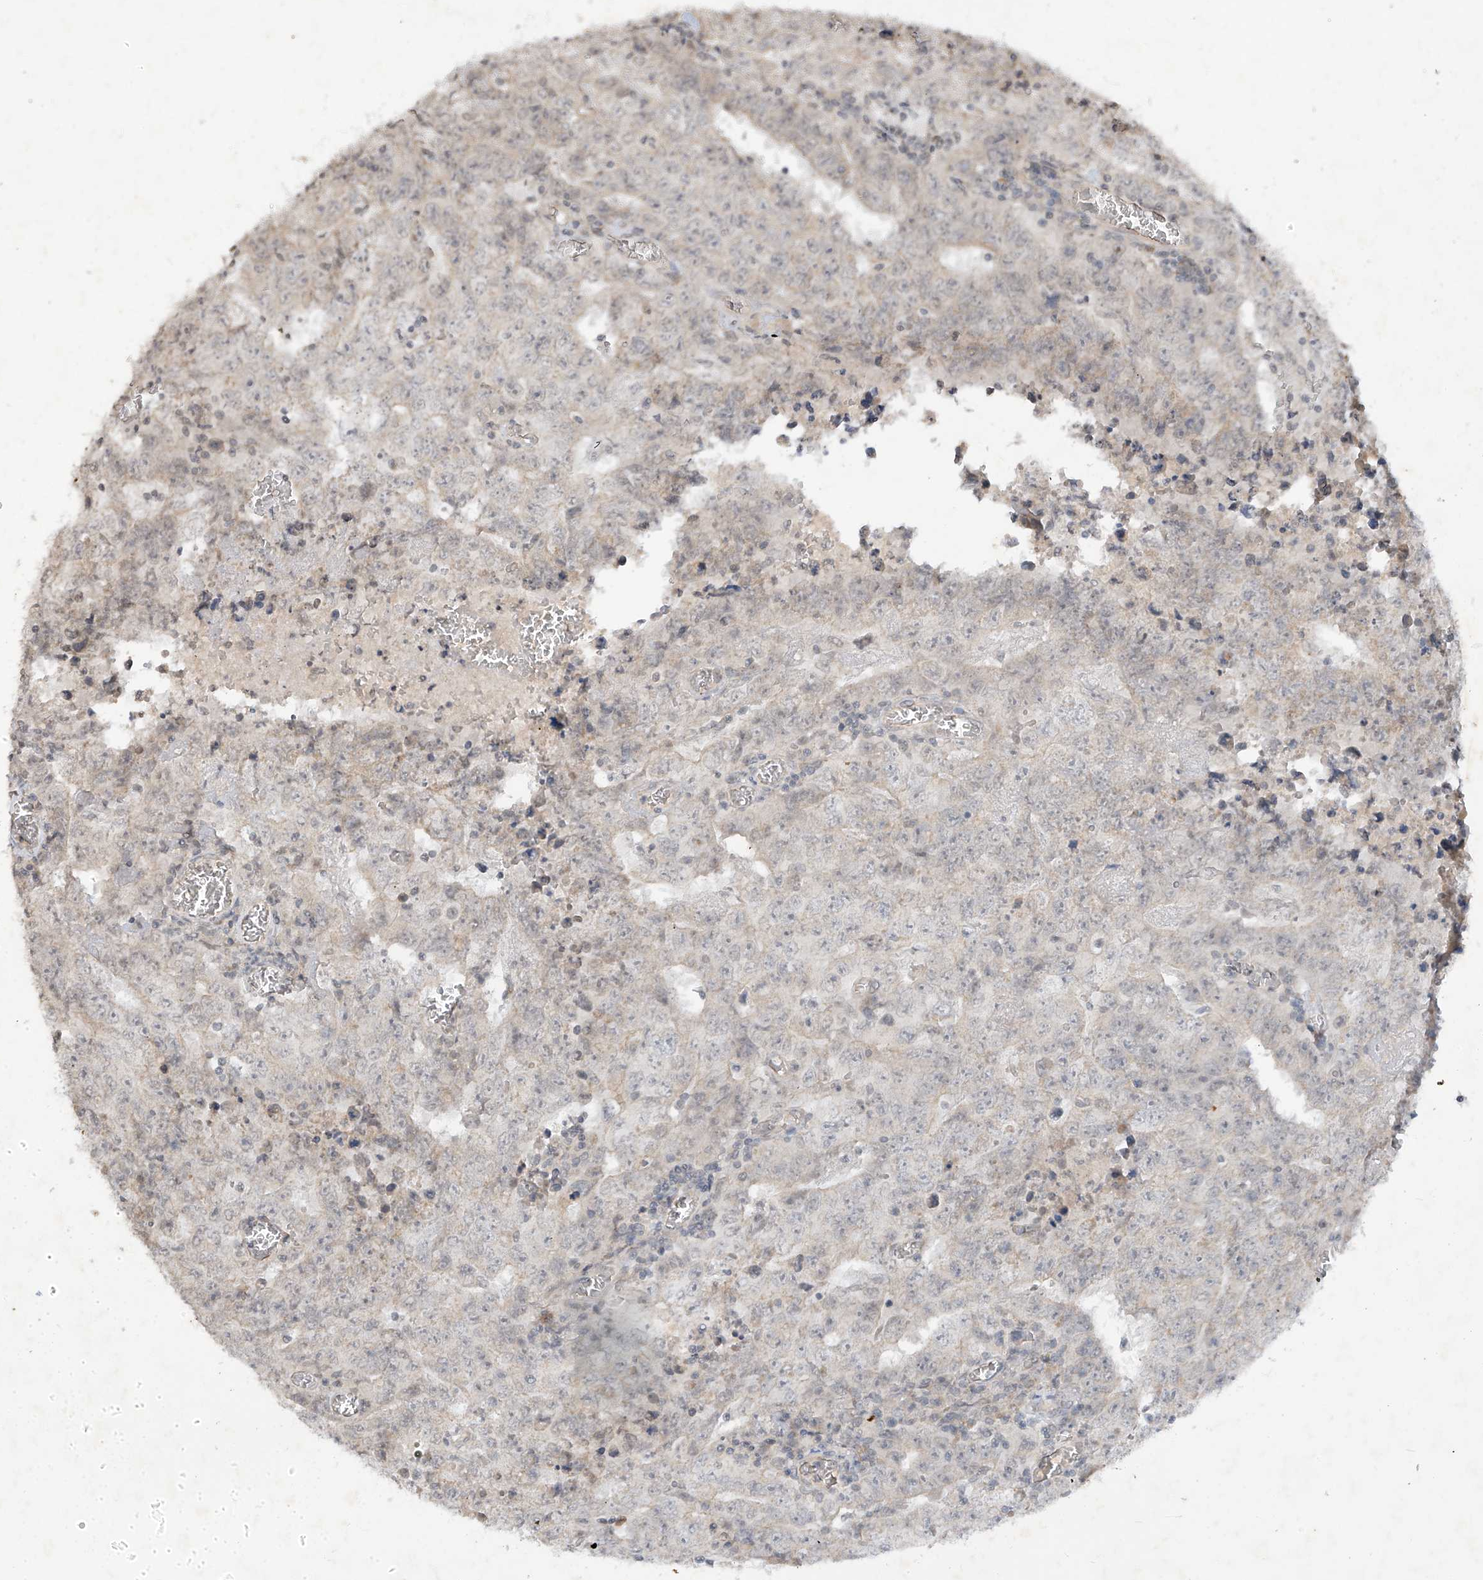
{"staining": {"intensity": "negative", "quantity": "none", "location": "none"}, "tissue": "testis cancer", "cell_type": "Tumor cells", "image_type": "cancer", "snomed": [{"axis": "morphology", "description": "Carcinoma, Embryonal, NOS"}, {"axis": "topography", "description": "Testis"}], "caption": "Human testis cancer stained for a protein using immunohistochemistry reveals no positivity in tumor cells.", "gene": "DGKQ", "patient": {"sex": "male", "age": 26}}